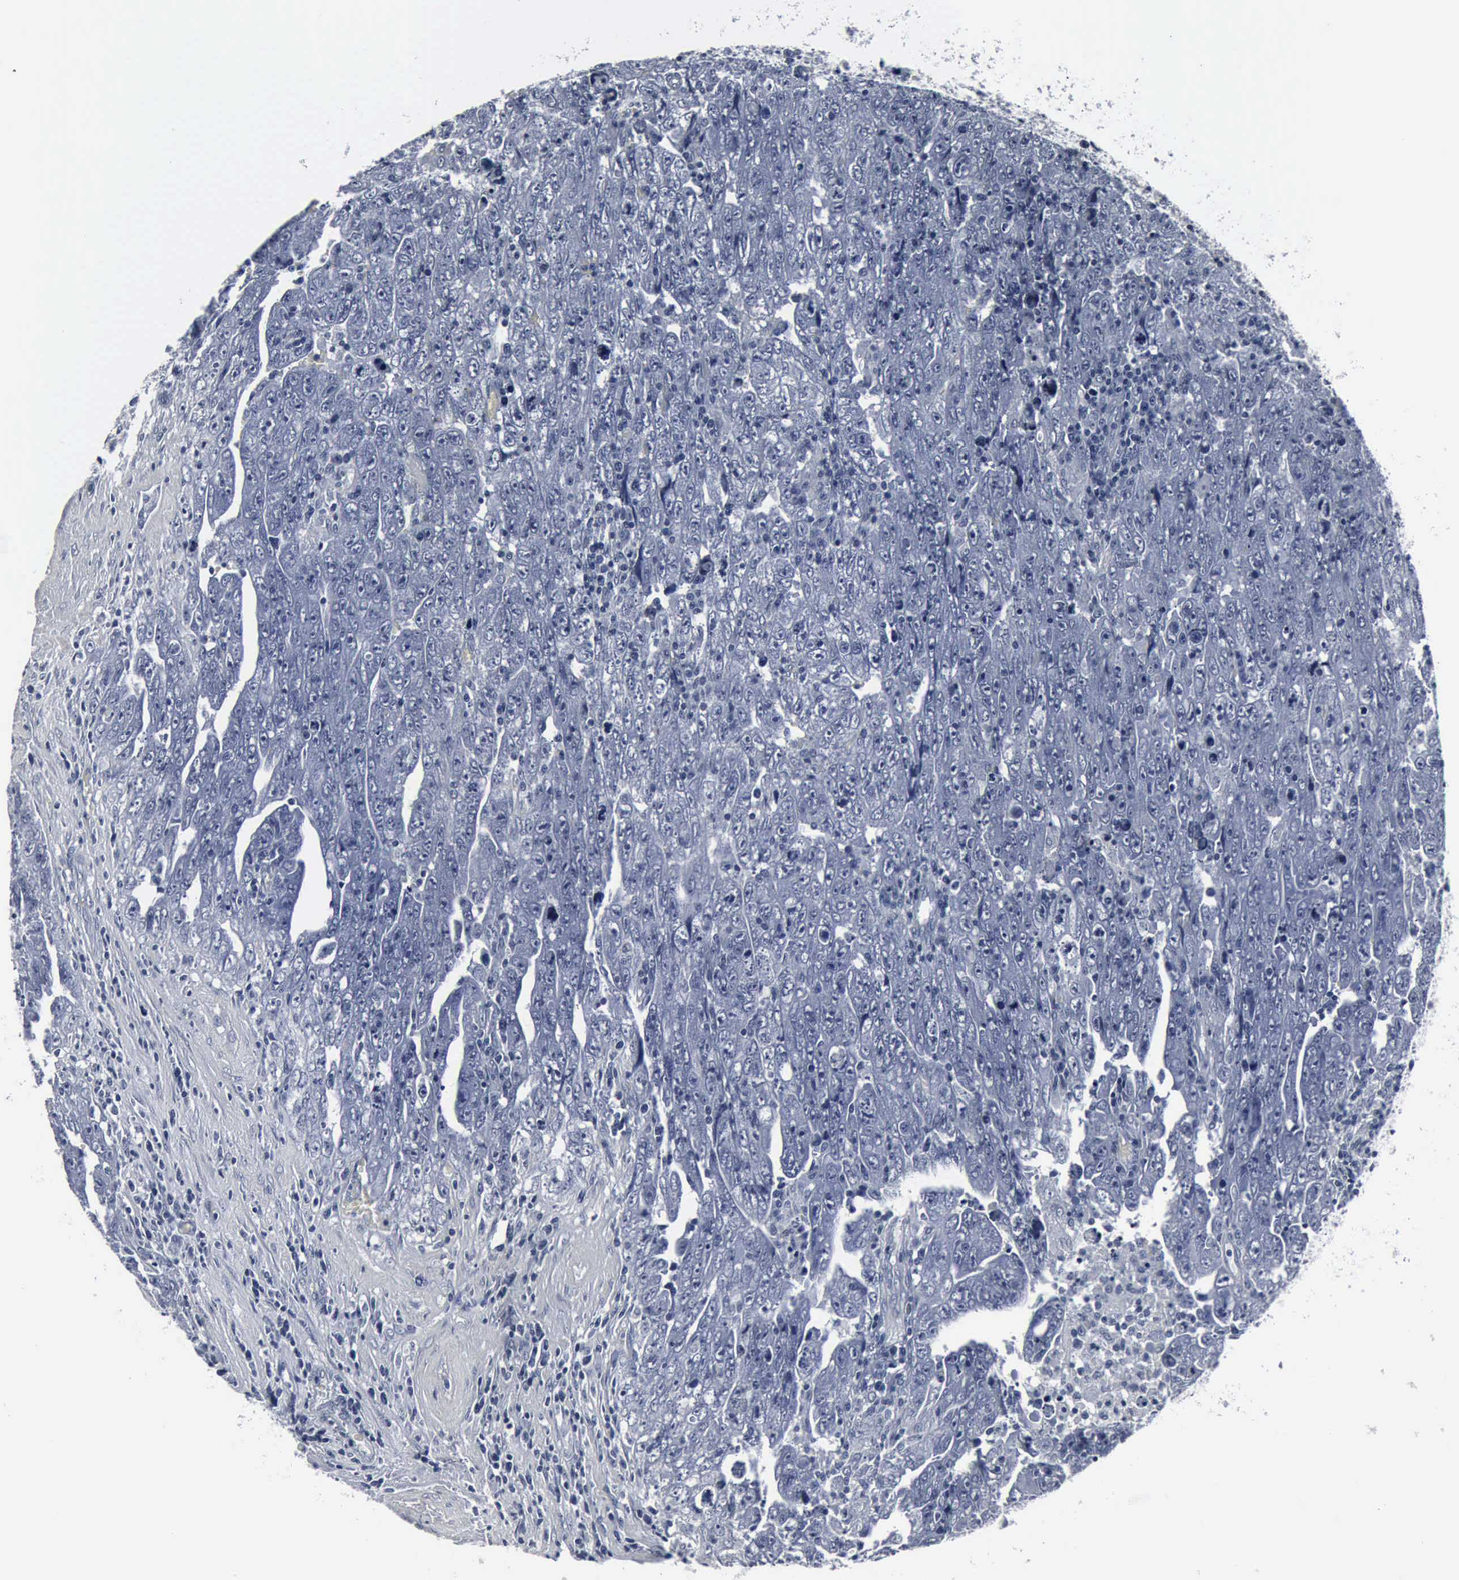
{"staining": {"intensity": "negative", "quantity": "none", "location": "none"}, "tissue": "testis cancer", "cell_type": "Tumor cells", "image_type": "cancer", "snomed": [{"axis": "morphology", "description": "Carcinoma, Embryonal, NOS"}, {"axis": "topography", "description": "Testis"}], "caption": "Immunohistochemistry (IHC) micrograph of neoplastic tissue: testis cancer stained with DAB (3,3'-diaminobenzidine) reveals no significant protein positivity in tumor cells. (Stains: DAB immunohistochemistry with hematoxylin counter stain, Microscopy: brightfield microscopy at high magnification).", "gene": "SNAP25", "patient": {"sex": "male", "age": 28}}